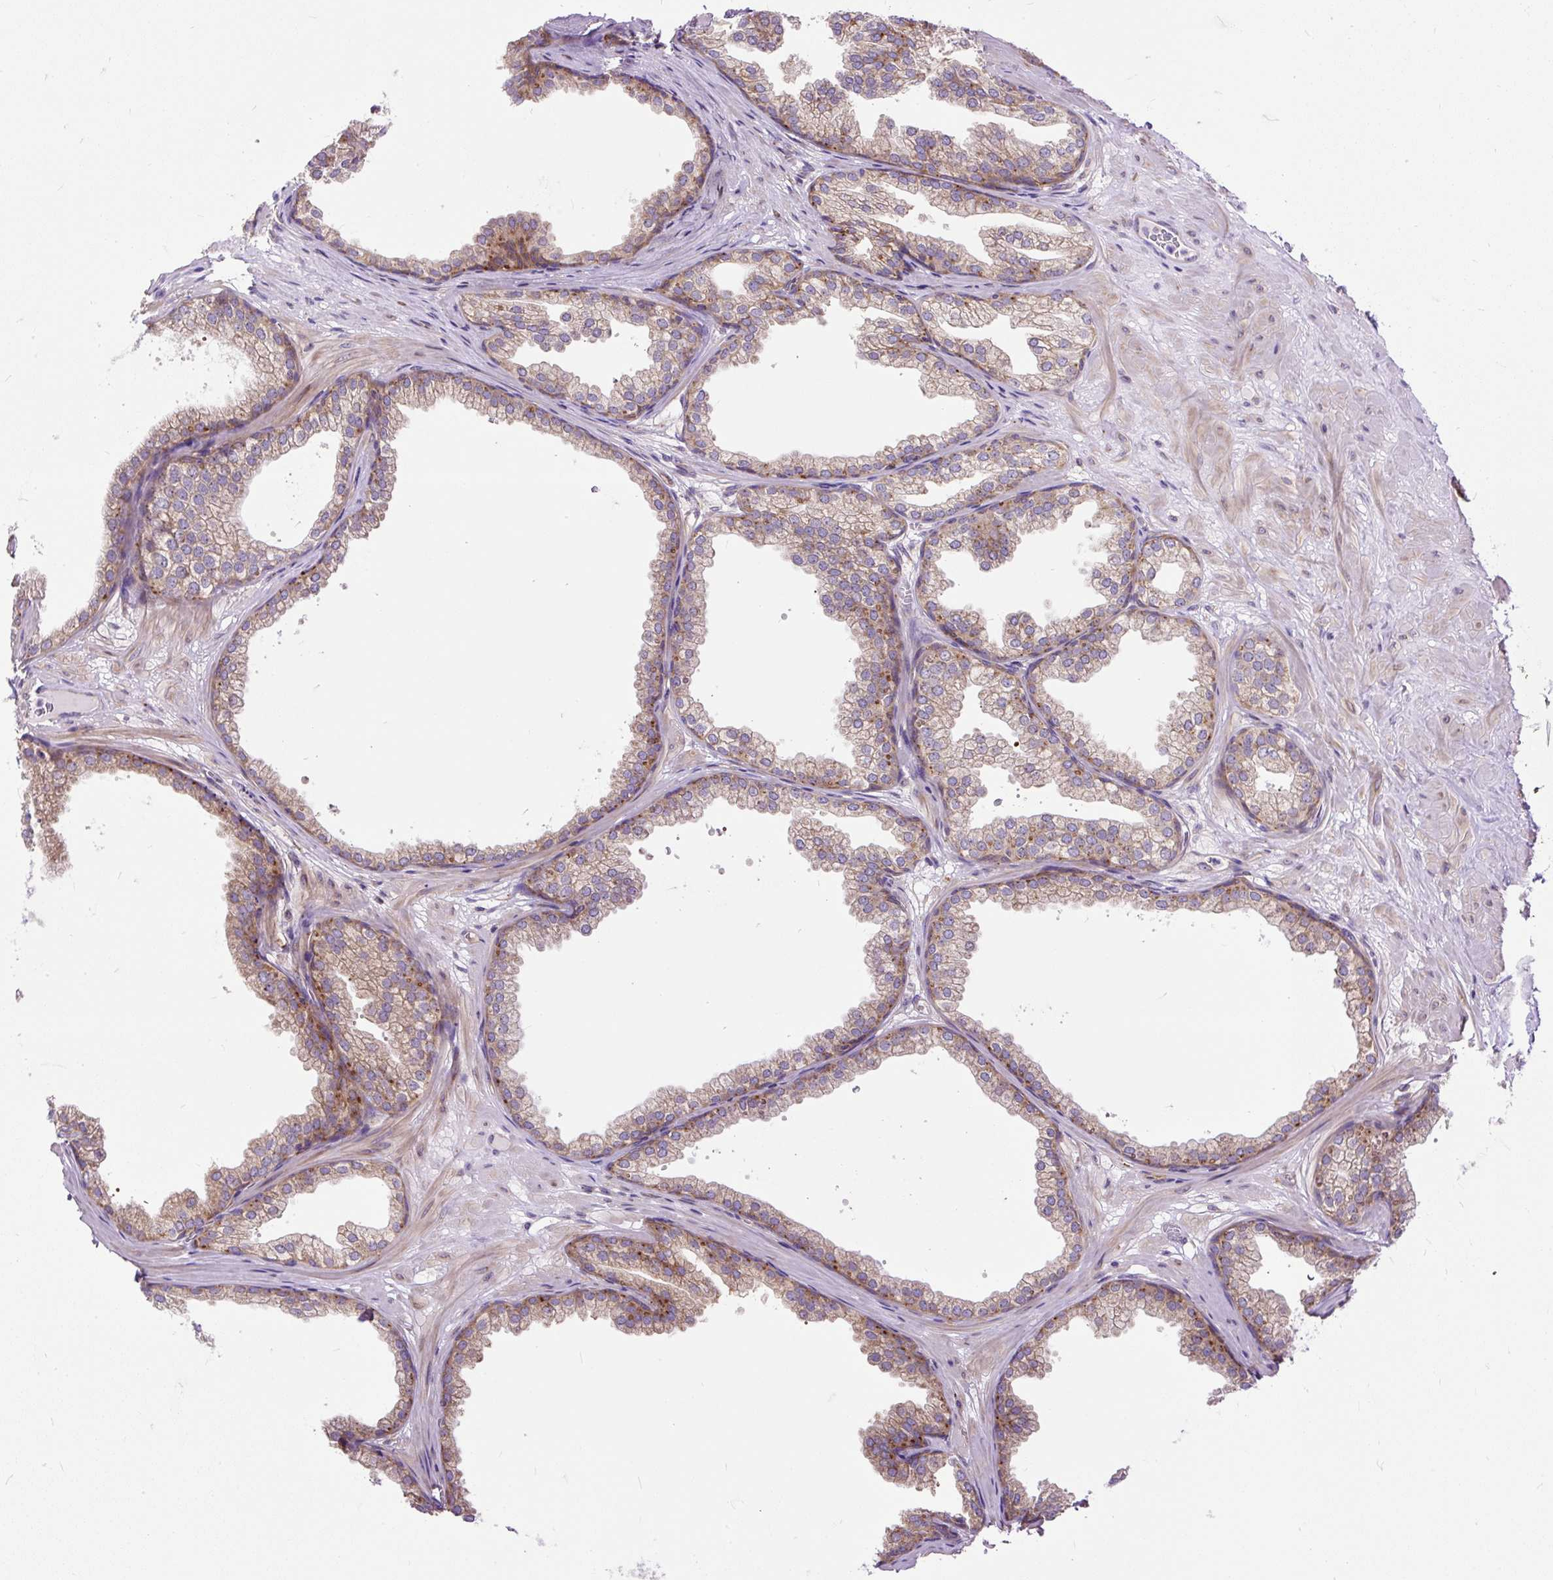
{"staining": {"intensity": "moderate", "quantity": "25%-75%", "location": "cytoplasmic/membranous"}, "tissue": "prostate", "cell_type": "Glandular cells", "image_type": "normal", "snomed": [{"axis": "morphology", "description": "Normal tissue, NOS"}, {"axis": "topography", "description": "Prostate"}], "caption": "Immunohistochemistry (IHC) image of unremarkable human prostate stained for a protein (brown), which shows medium levels of moderate cytoplasmic/membranous staining in about 25%-75% of glandular cells.", "gene": "RPS5", "patient": {"sex": "male", "age": 37}}